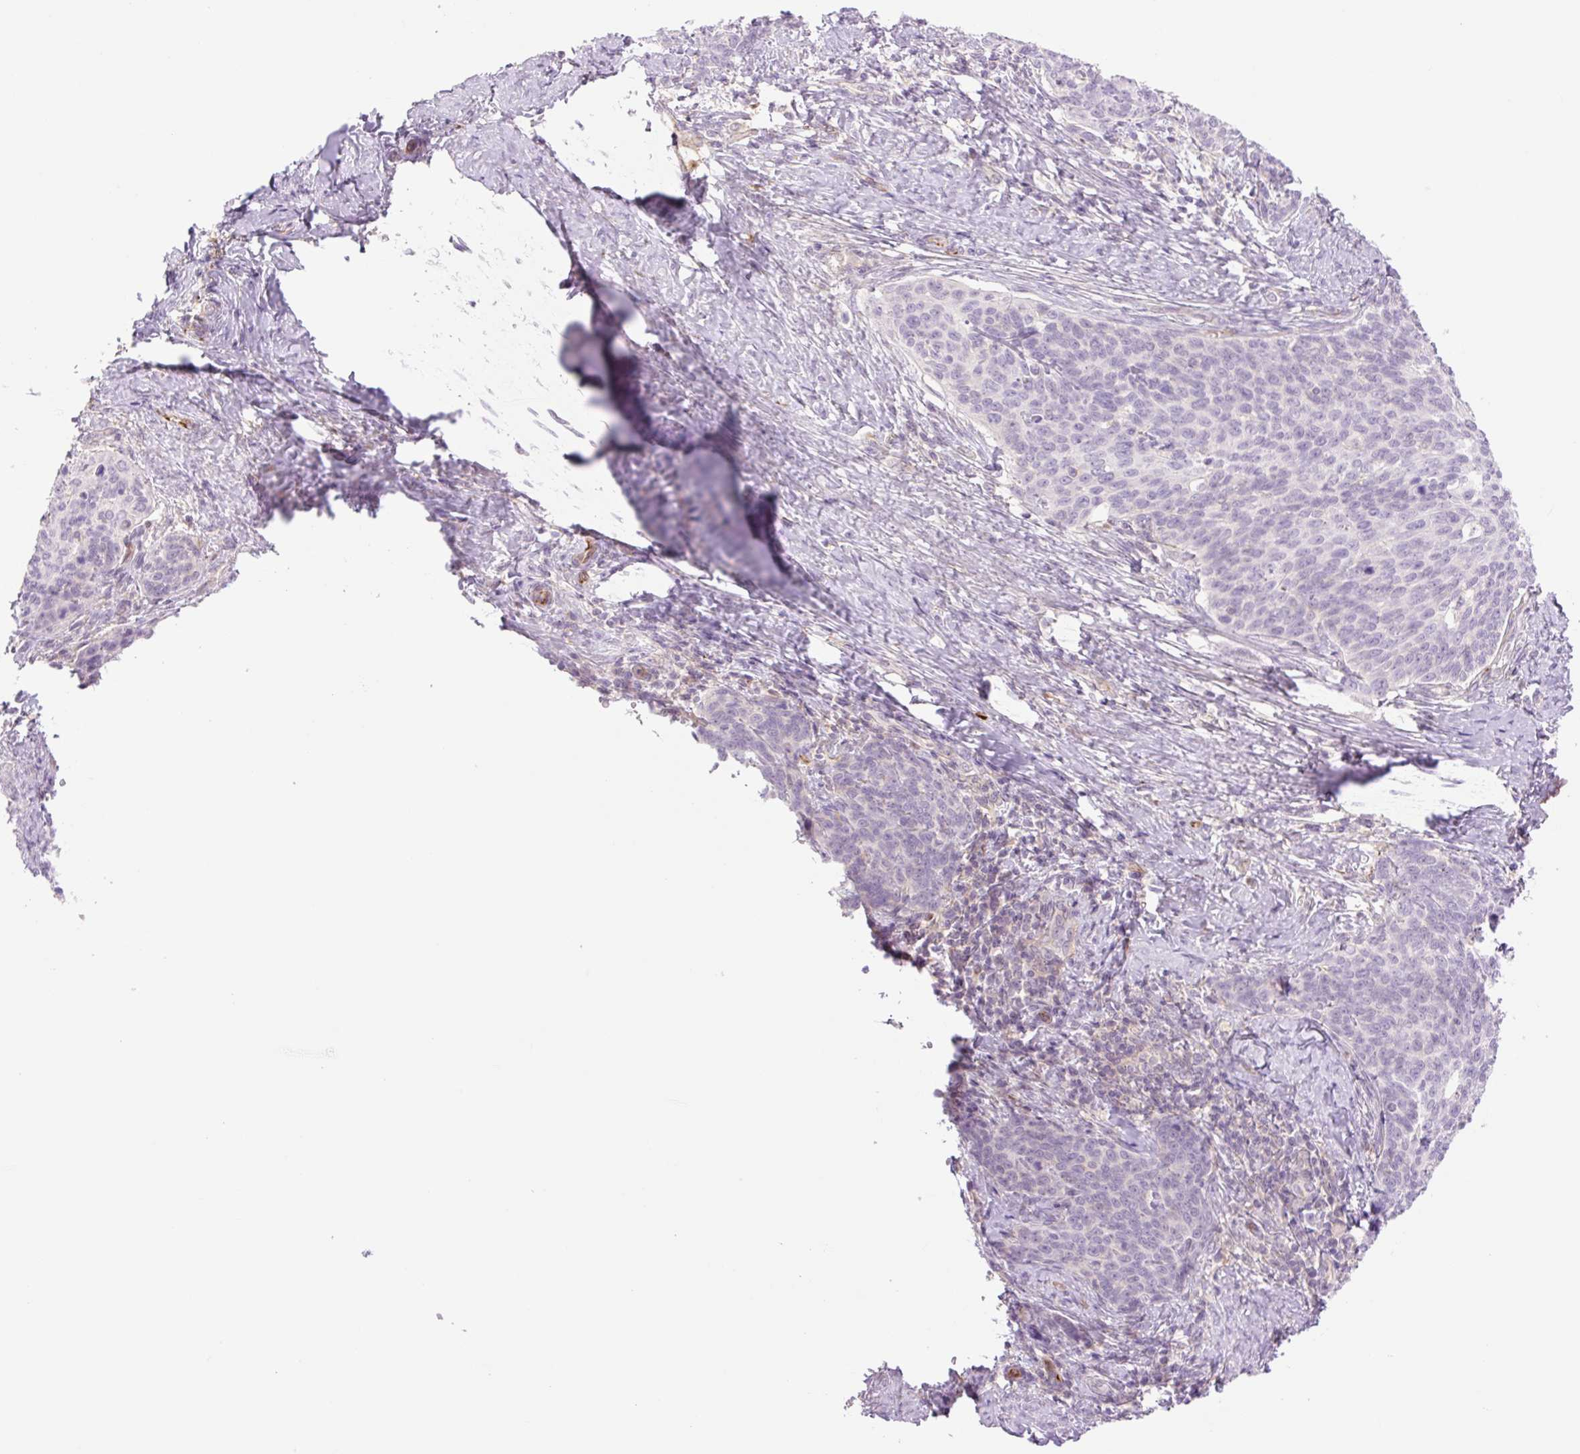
{"staining": {"intensity": "negative", "quantity": "none", "location": "none"}, "tissue": "cervical cancer", "cell_type": "Tumor cells", "image_type": "cancer", "snomed": [{"axis": "morphology", "description": "Squamous cell carcinoma, NOS"}, {"axis": "topography", "description": "Cervix"}], "caption": "This is a histopathology image of immunohistochemistry (IHC) staining of squamous cell carcinoma (cervical), which shows no expression in tumor cells.", "gene": "ZFYVE21", "patient": {"sex": "female", "age": 39}}